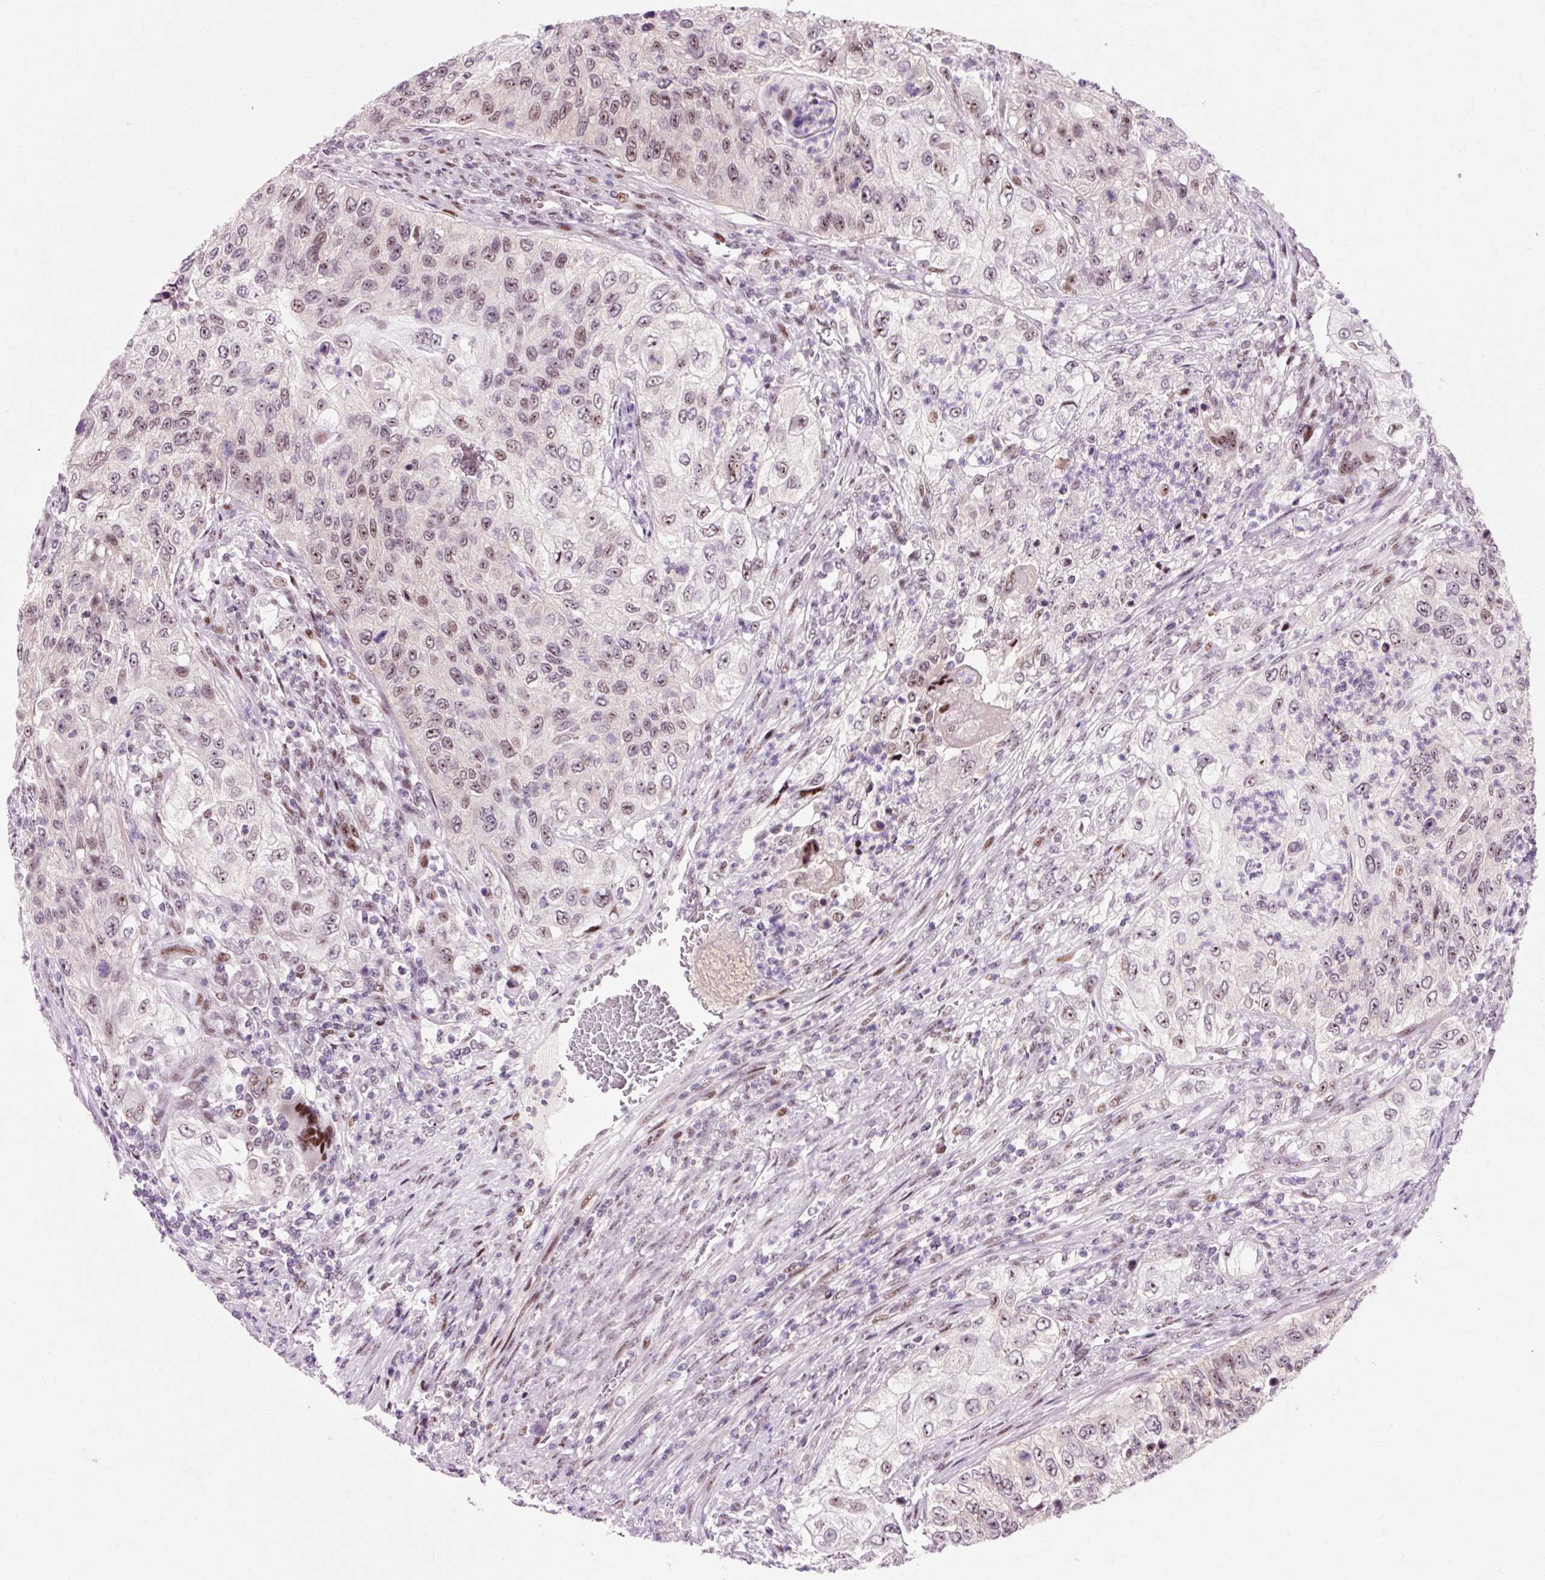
{"staining": {"intensity": "moderate", "quantity": "25%-75%", "location": "nuclear"}, "tissue": "urothelial cancer", "cell_type": "Tumor cells", "image_type": "cancer", "snomed": [{"axis": "morphology", "description": "Urothelial carcinoma, High grade"}, {"axis": "topography", "description": "Urinary bladder"}], "caption": "Protein staining of urothelial carcinoma (high-grade) tissue shows moderate nuclear staining in about 25%-75% of tumor cells. (Brightfield microscopy of DAB IHC at high magnification).", "gene": "MACROD2", "patient": {"sex": "female", "age": 60}}